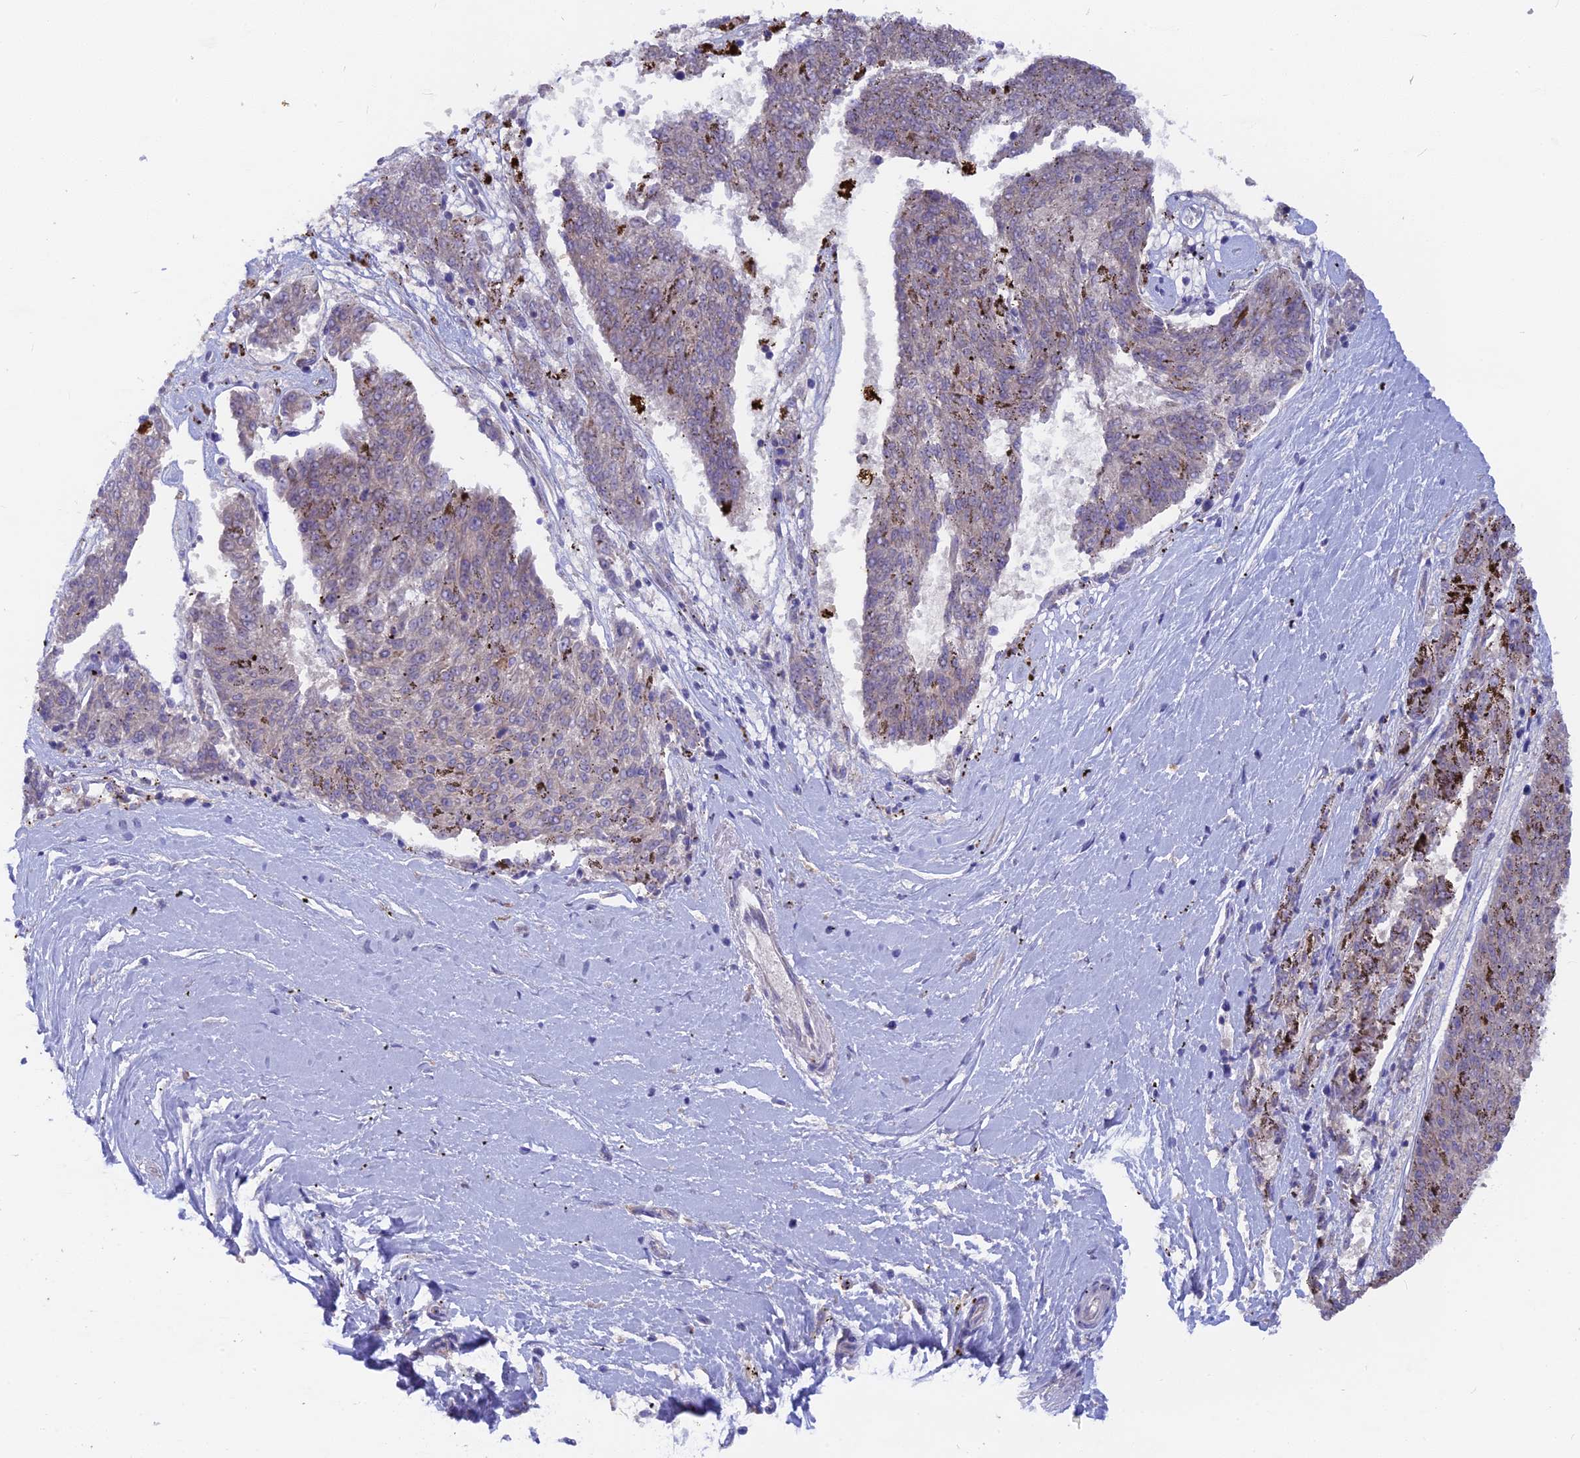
{"staining": {"intensity": "weak", "quantity": "<25%", "location": "cytoplasmic/membranous"}, "tissue": "melanoma", "cell_type": "Tumor cells", "image_type": "cancer", "snomed": [{"axis": "morphology", "description": "Malignant melanoma, NOS"}, {"axis": "topography", "description": "Skin"}], "caption": "Immunohistochemistry (IHC) micrograph of human malignant melanoma stained for a protein (brown), which displays no positivity in tumor cells.", "gene": "PZP", "patient": {"sex": "female", "age": 72}}